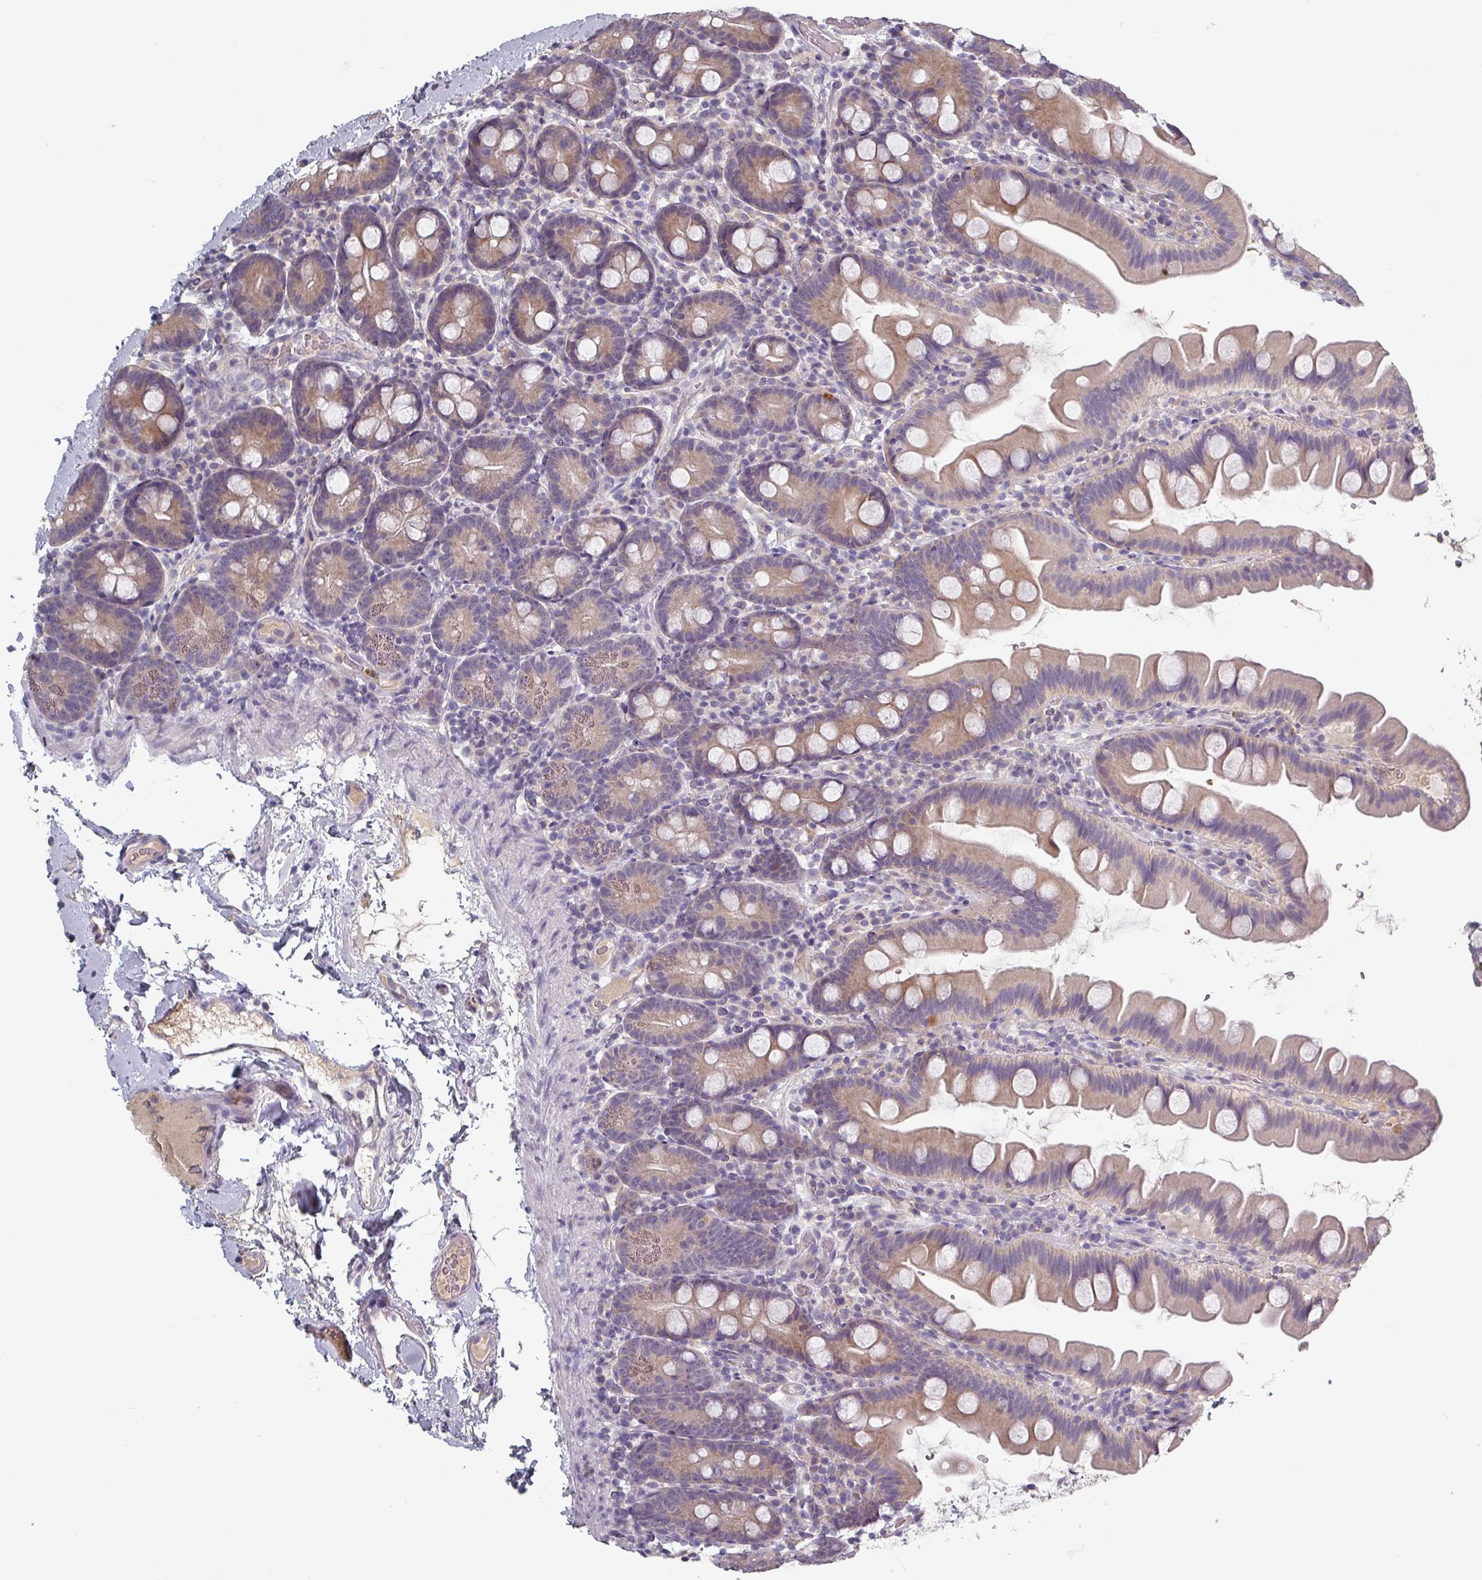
{"staining": {"intensity": "weak", "quantity": ">75%", "location": "cytoplasmic/membranous"}, "tissue": "small intestine", "cell_type": "Glandular cells", "image_type": "normal", "snomed": [{"axis": "morphology", "description": "Normal tissue, NOS"}, {"axis": "topography", "description": "Small intestine"}], "caption": "This micrograph shows immunohistochemistry staining of unremarkable human small intestine, with low weak cytoplasmic/membranous expression in about >75% of glandular cells.", "gene": "PRAMEF7", "patient": {"sex": "female", "age": 68}}